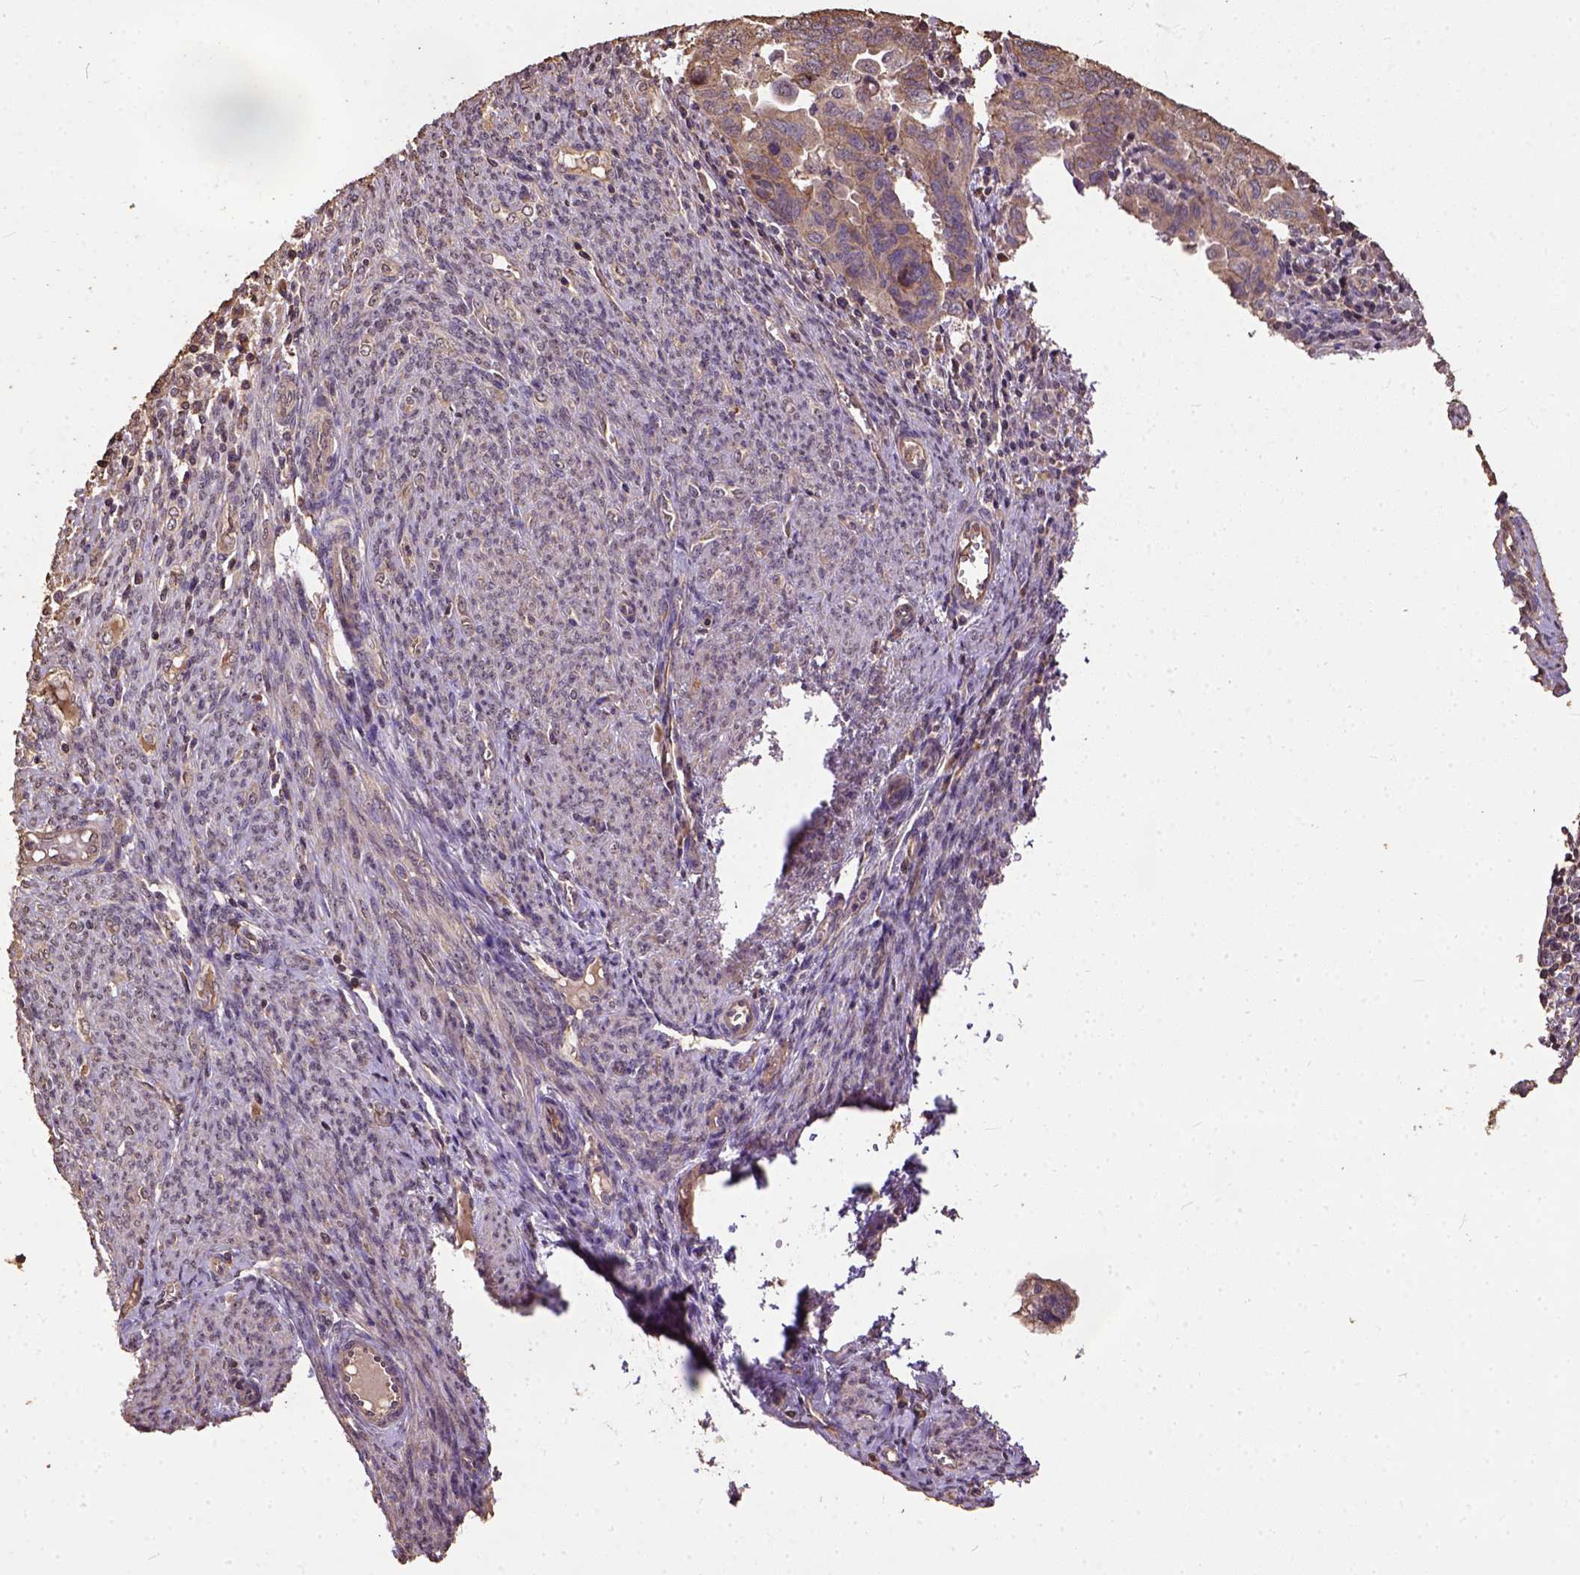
{"staining": {"intensity": "moderate", "quantity": "25%-75%", "location": "cytoplasmic/membranous"}, "tissue": "endometrial cancer", "cell_type": "Tumor cells", "image_type": "cancer", "snomed": [{"axis": "morphology", "description": "Adenocarcinoma, NOS"}, {"axis": "topography", "description": "Endometrium"}], "caption": "Adenocarcinoma (endometrial) stained for a protein (brown) reveals moderate cytoplasmic/membranous positive staining in about 25%-75% of tumor cells.", "gene": "ATP1B3", "patient": {"sex": "female", "age": 79}}